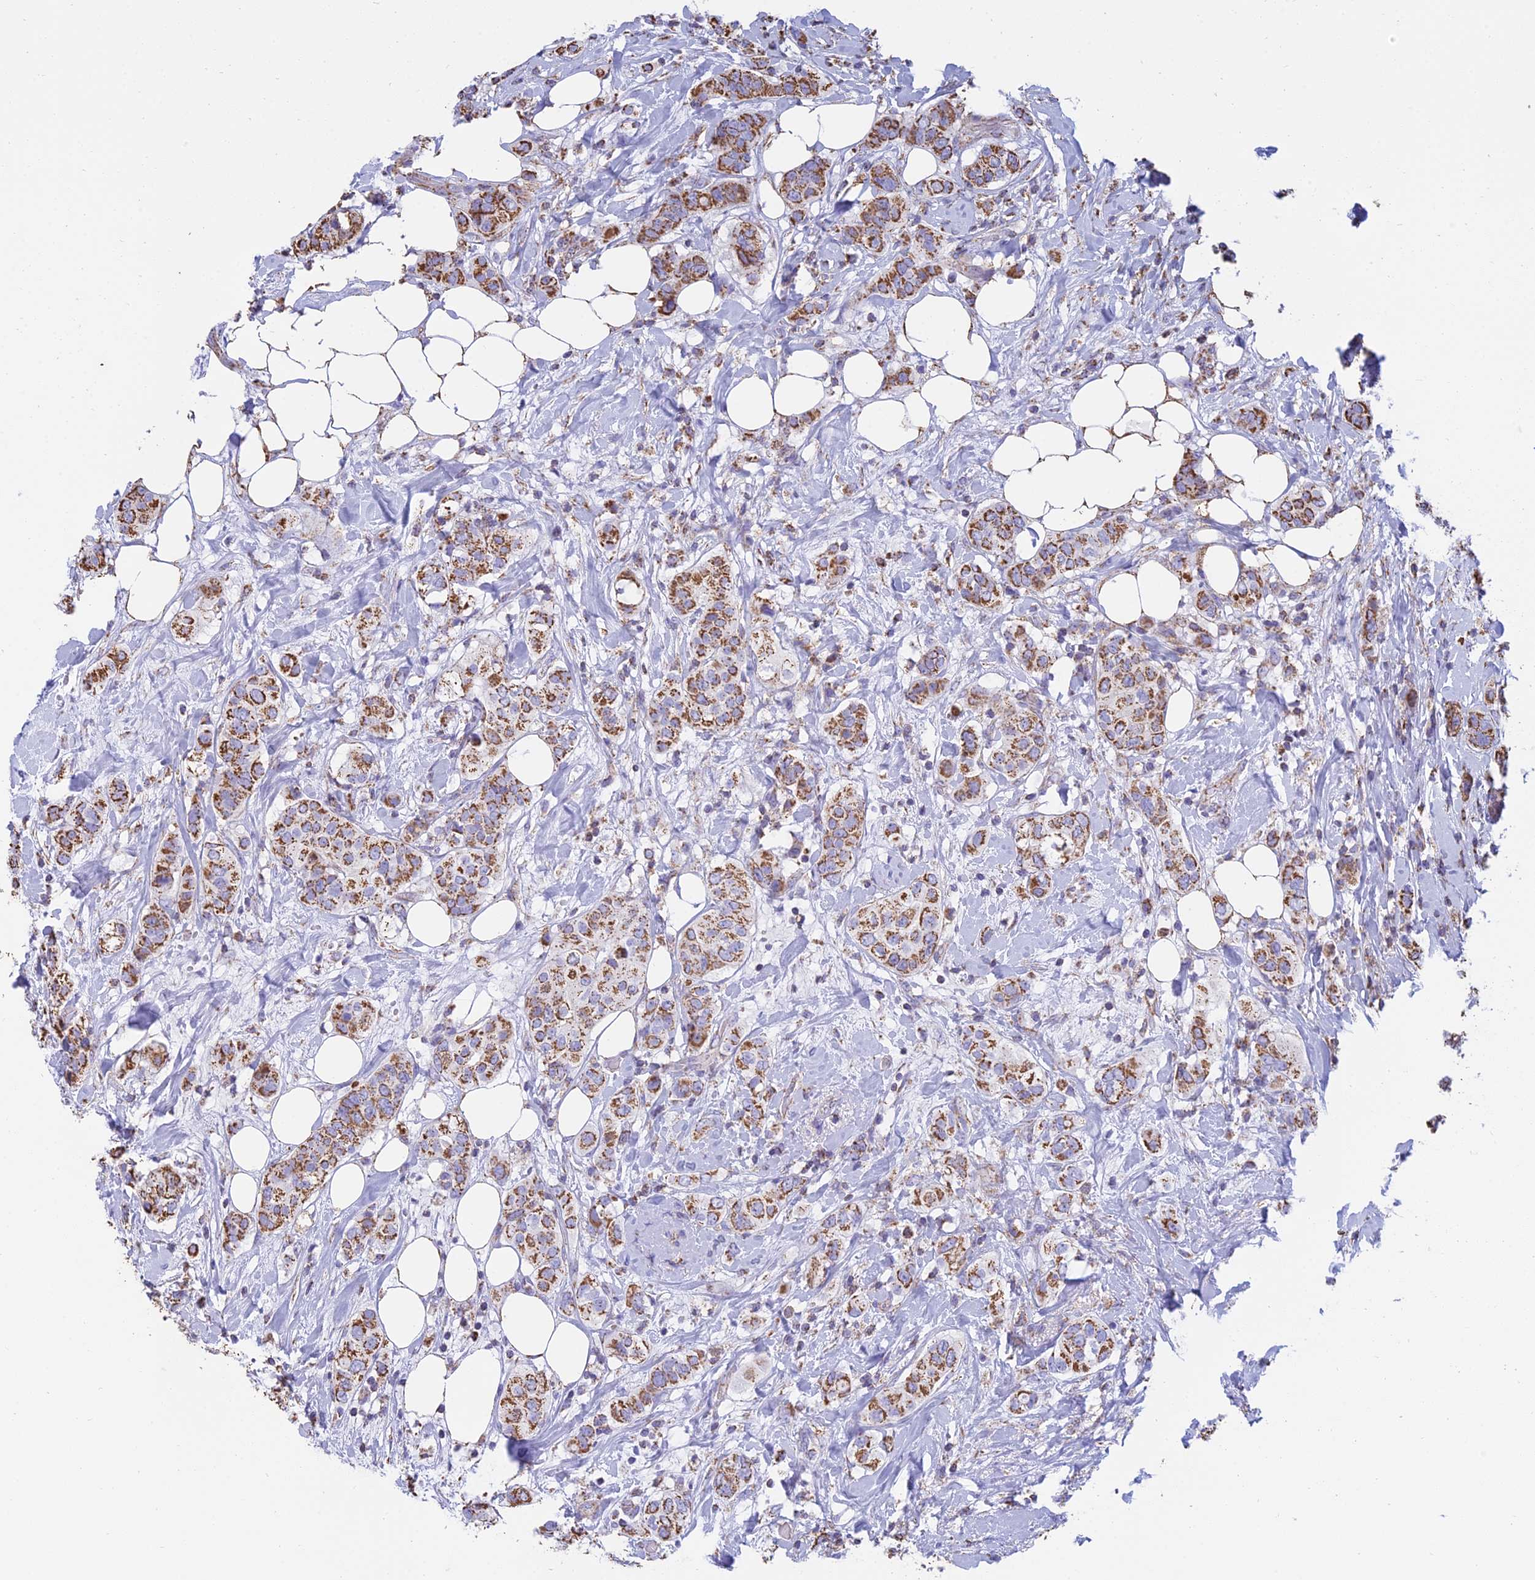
{"staining": {"intensity": "moderate", "quantity": ">75%", "location": "cytoplasmic/membranous"}, "tissue": "breast cancer", "cell_type": "Tumor cells", "image_type": "cancer", "snomed": [{"axis": "morphology", "description": "Lobular carcinoma"}, {"axis": "topography", "description": "Breast"}], "caption": "Brown immunohistochemical staining in human lobular carcinoma (breast) demonstrates moderate cytoplasmic/membranous staining in about >75% of tumor cells. (brown staining indicates protein expression, while blue staining denotes nuclei).", "gene": "OR2W3", "patient": {"sex": "female", "age": 51}}